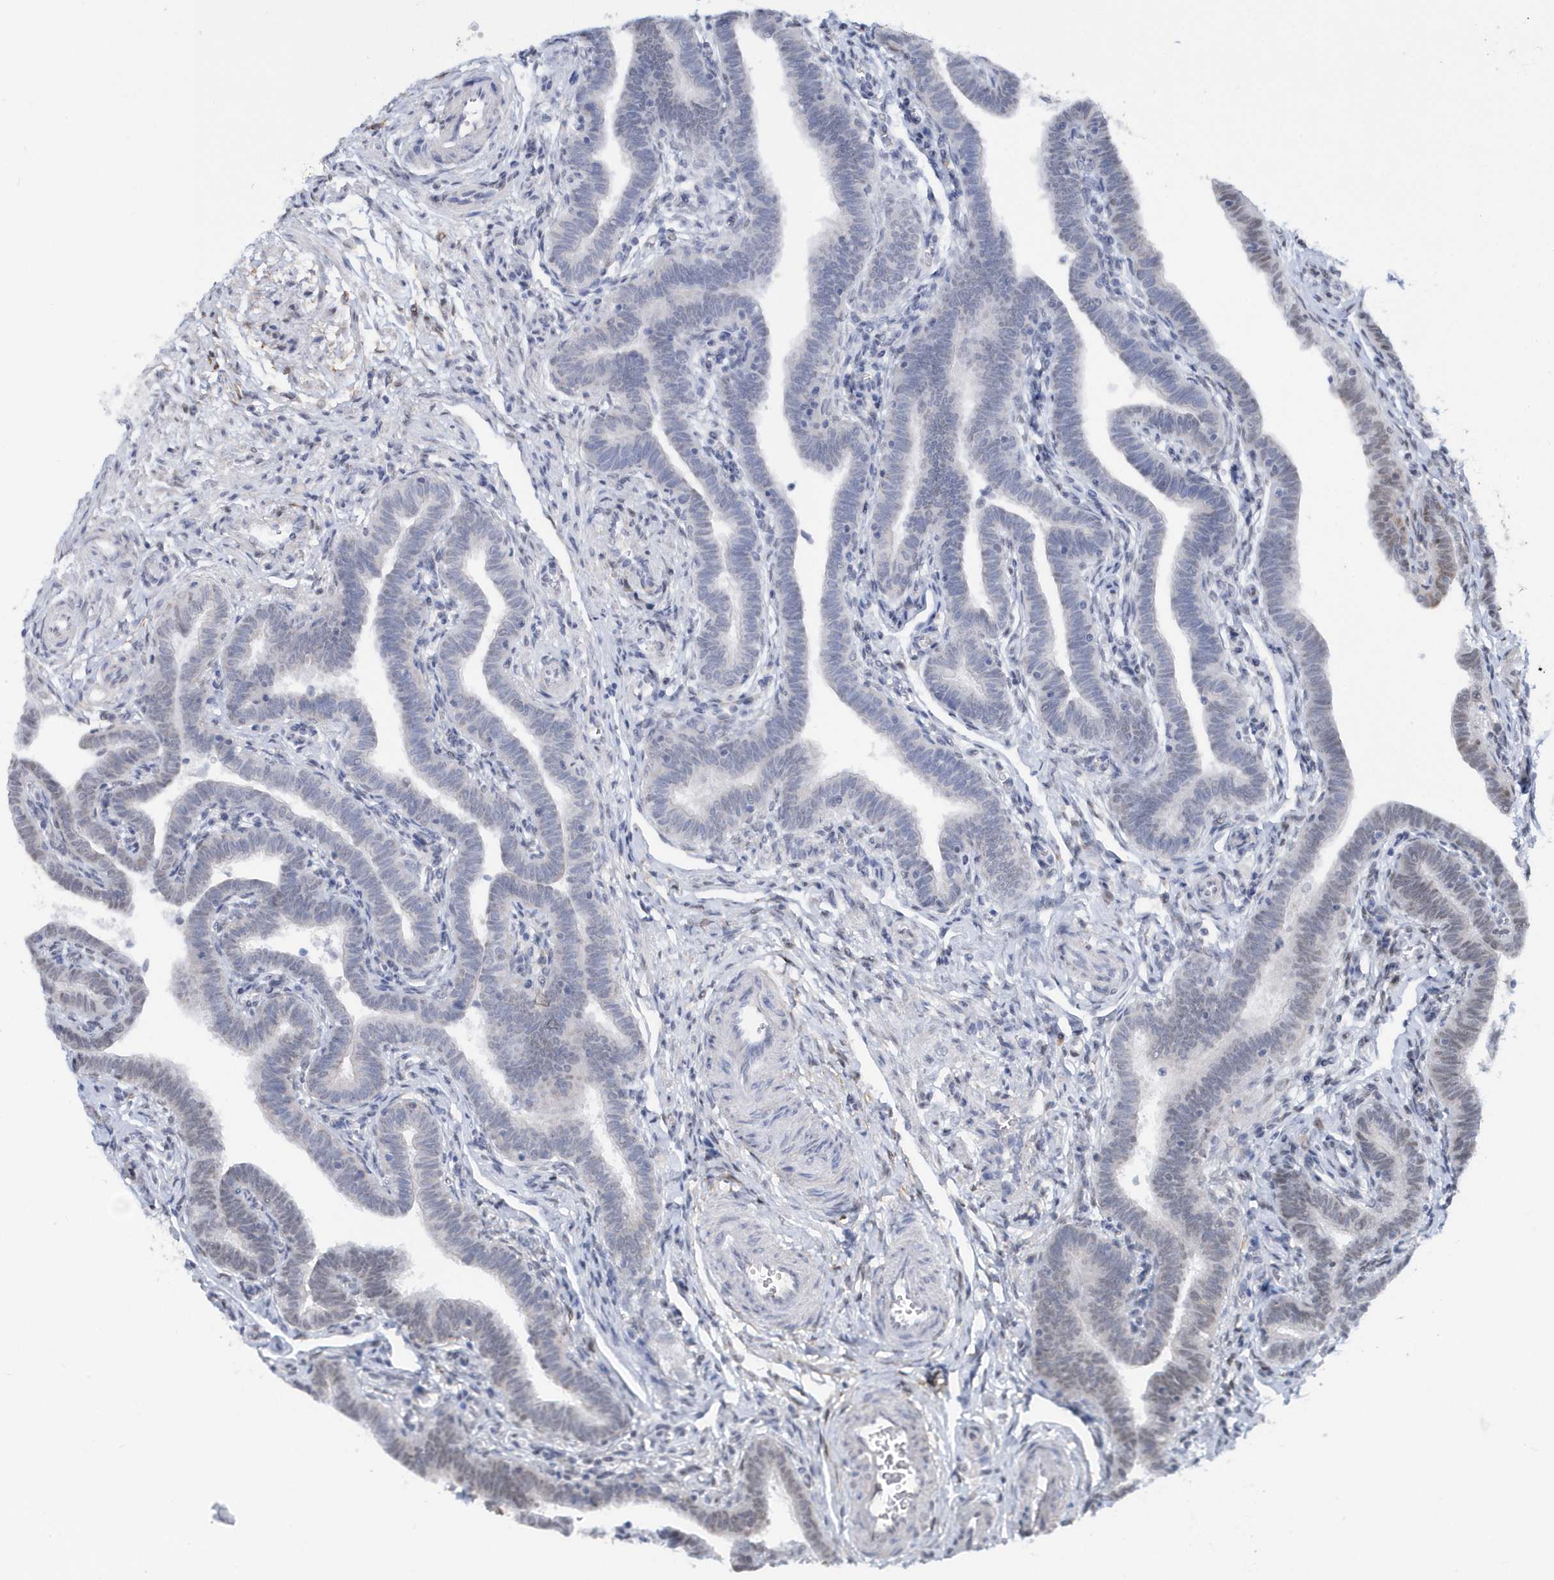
{"staining": {"intensity": "weak", "quantity": "25%-75%", "location": "nuclear"}, "tissue": "fallopian tube", "cell_type": "Glandular cells", "image_type": "normal", "snomed": [{"axis": "morphology", "description": "Normal tissue, NOS"}, {"axis": "topography", "description": "Fallopian tube"}], "caption": "Protein analysis of benign fallopian tube shows weak nuclear expression in about 25%-75% of glandular cells.", "gene": "ASCL4", "patient": {"sex": "female", "age": 36}}